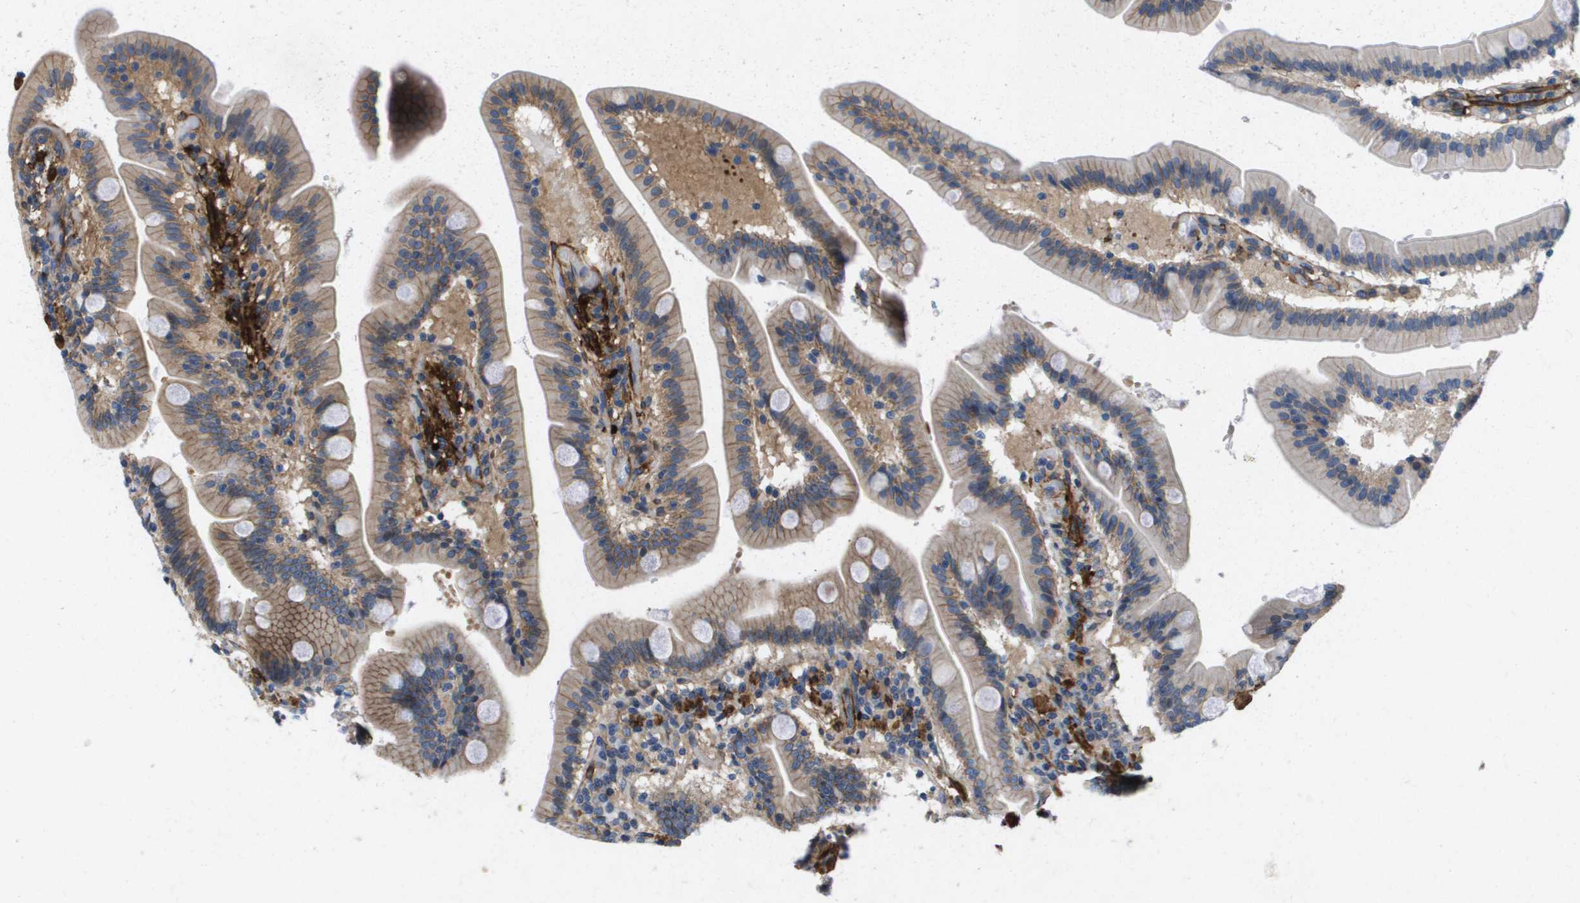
{"staining": {"intensity": "moderate", "quantity": "25%-75%", "location": "cytoplasmic/membranous"}, "tissue": "duodenum", "cell_type": "Glandular cells", "image_type": "normal", "snomed": [{"axis": "morphology", "description": "Normal tissue, NOS"}, {"axis": "topography", "description": "Duodenum"}], "caption": "Protein staining reveals moderate cytoplasmic/membranous staining in about 25%-75% of glandular cells in benign duodenum. (DAB IHC, brown staining for protein, blue staining for nuclei).", "gene": "LPP", "patient": {"sex": "male", "age": 54}}